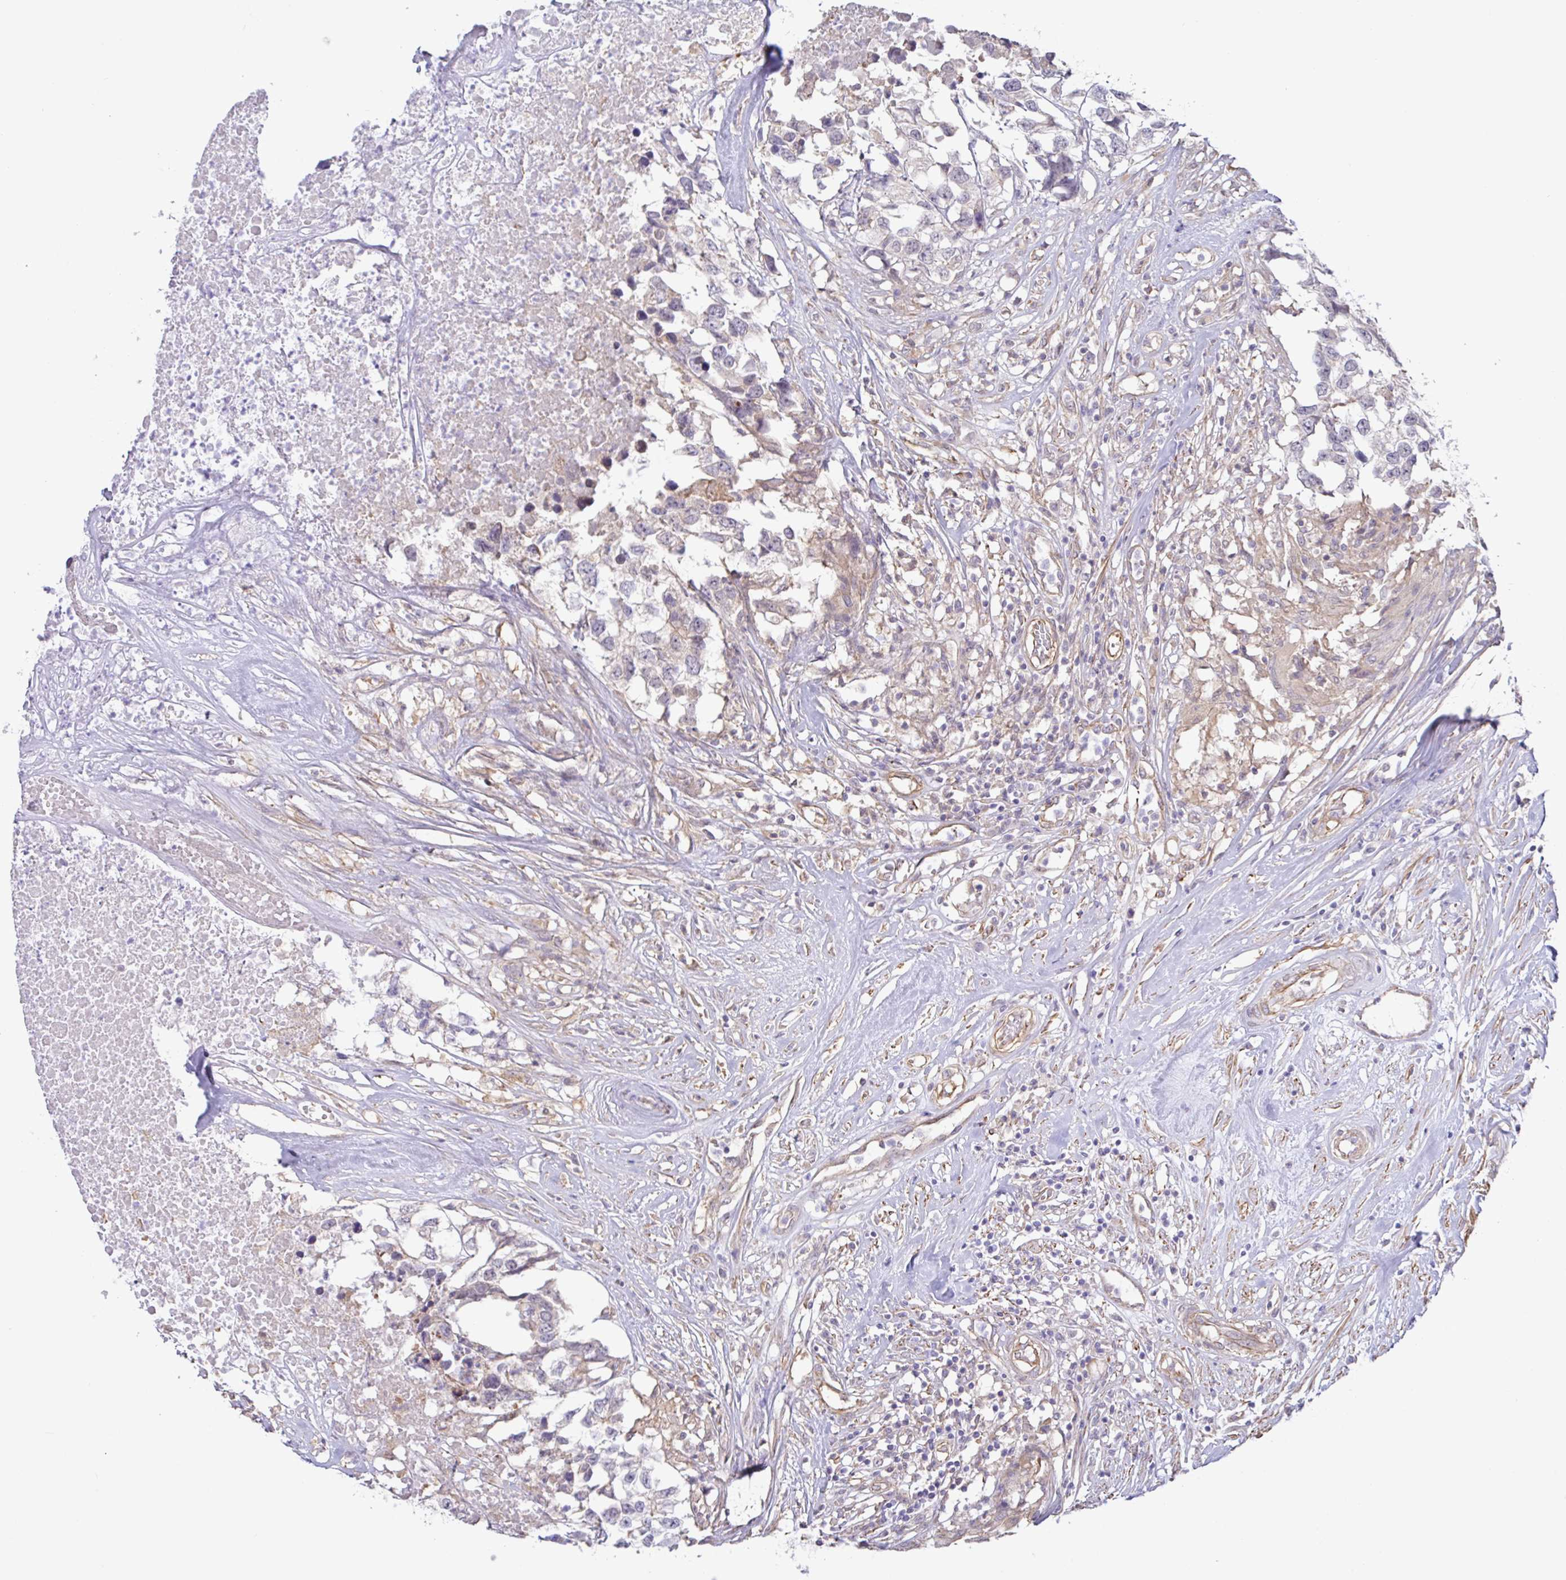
{"staining": {"intensity": "negative", "quantity": "none", "location": "none"}, "tissue": "testis cancer", "cell_type": "Tumor cells", "image_type": "cancer", "snomed": [{"axis": "morphology", "description": "Carcinoma, Embryonal, NOS"}, {"axis": "topography", "description": "Testis"}], "caption": "Testis embryonal carcinoma stained for a protein using immunohistochemistry reveals no positivity tumor cells.", "gene": "PLCD4", "patient": {"sex": "male", "age": 83}}